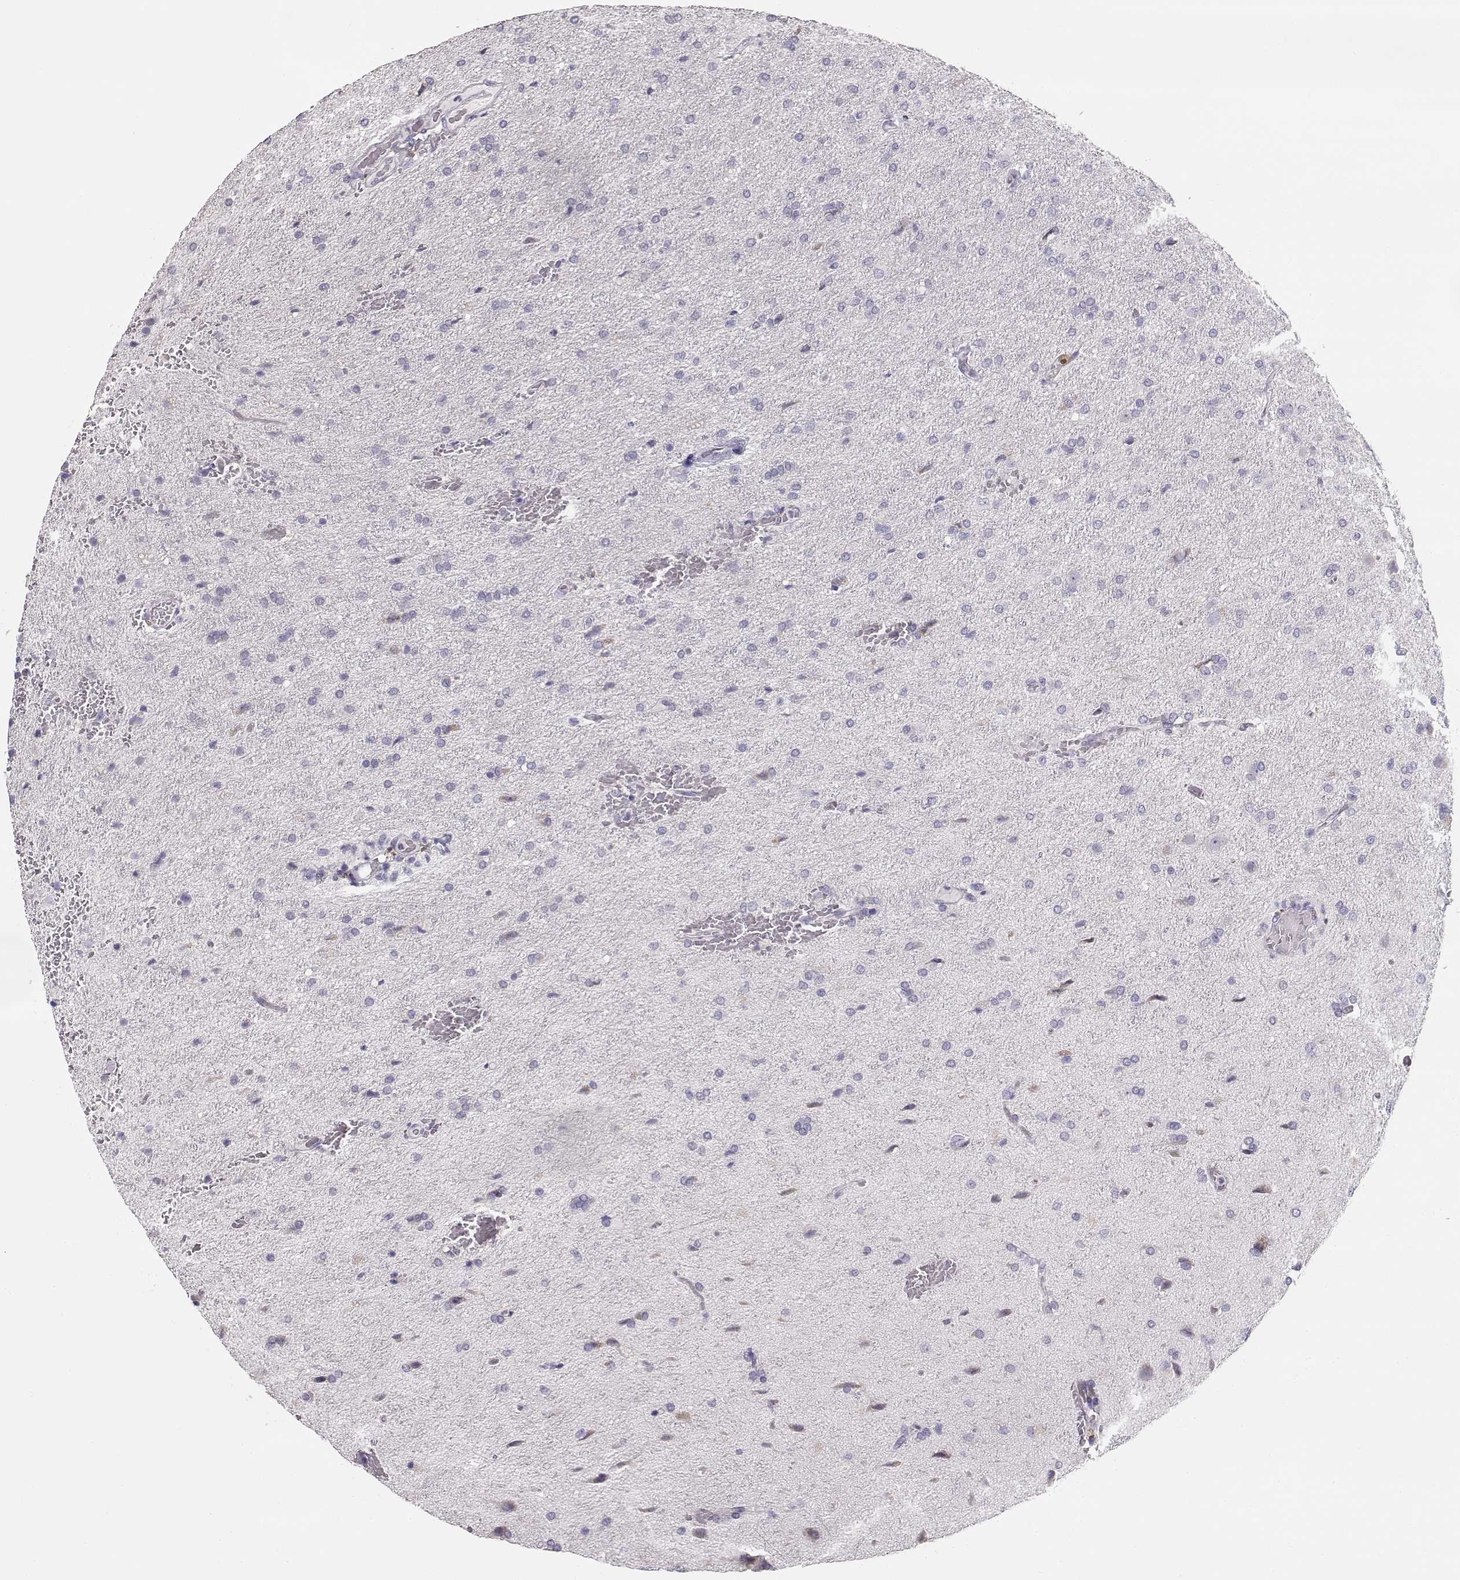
{"staining": {"intensity": "negative", "quantity": "none", "location": "none"}, "tissue": "glioma", "cell_type": "Tumor cells", "image_type": "cancer", "snomed": [{"axis": "morphology", "description": "Glioma, malignant, High grade"}, {"axis": "topography", "description": "Brain"}], "caption": "Immunohistochemistry histopathology image of glioma stained for a protein (brown), which shows no positivity in tumor cells.", "gene": "GLIPR1L2", "patient": {"sex": "male", "age": 68}}